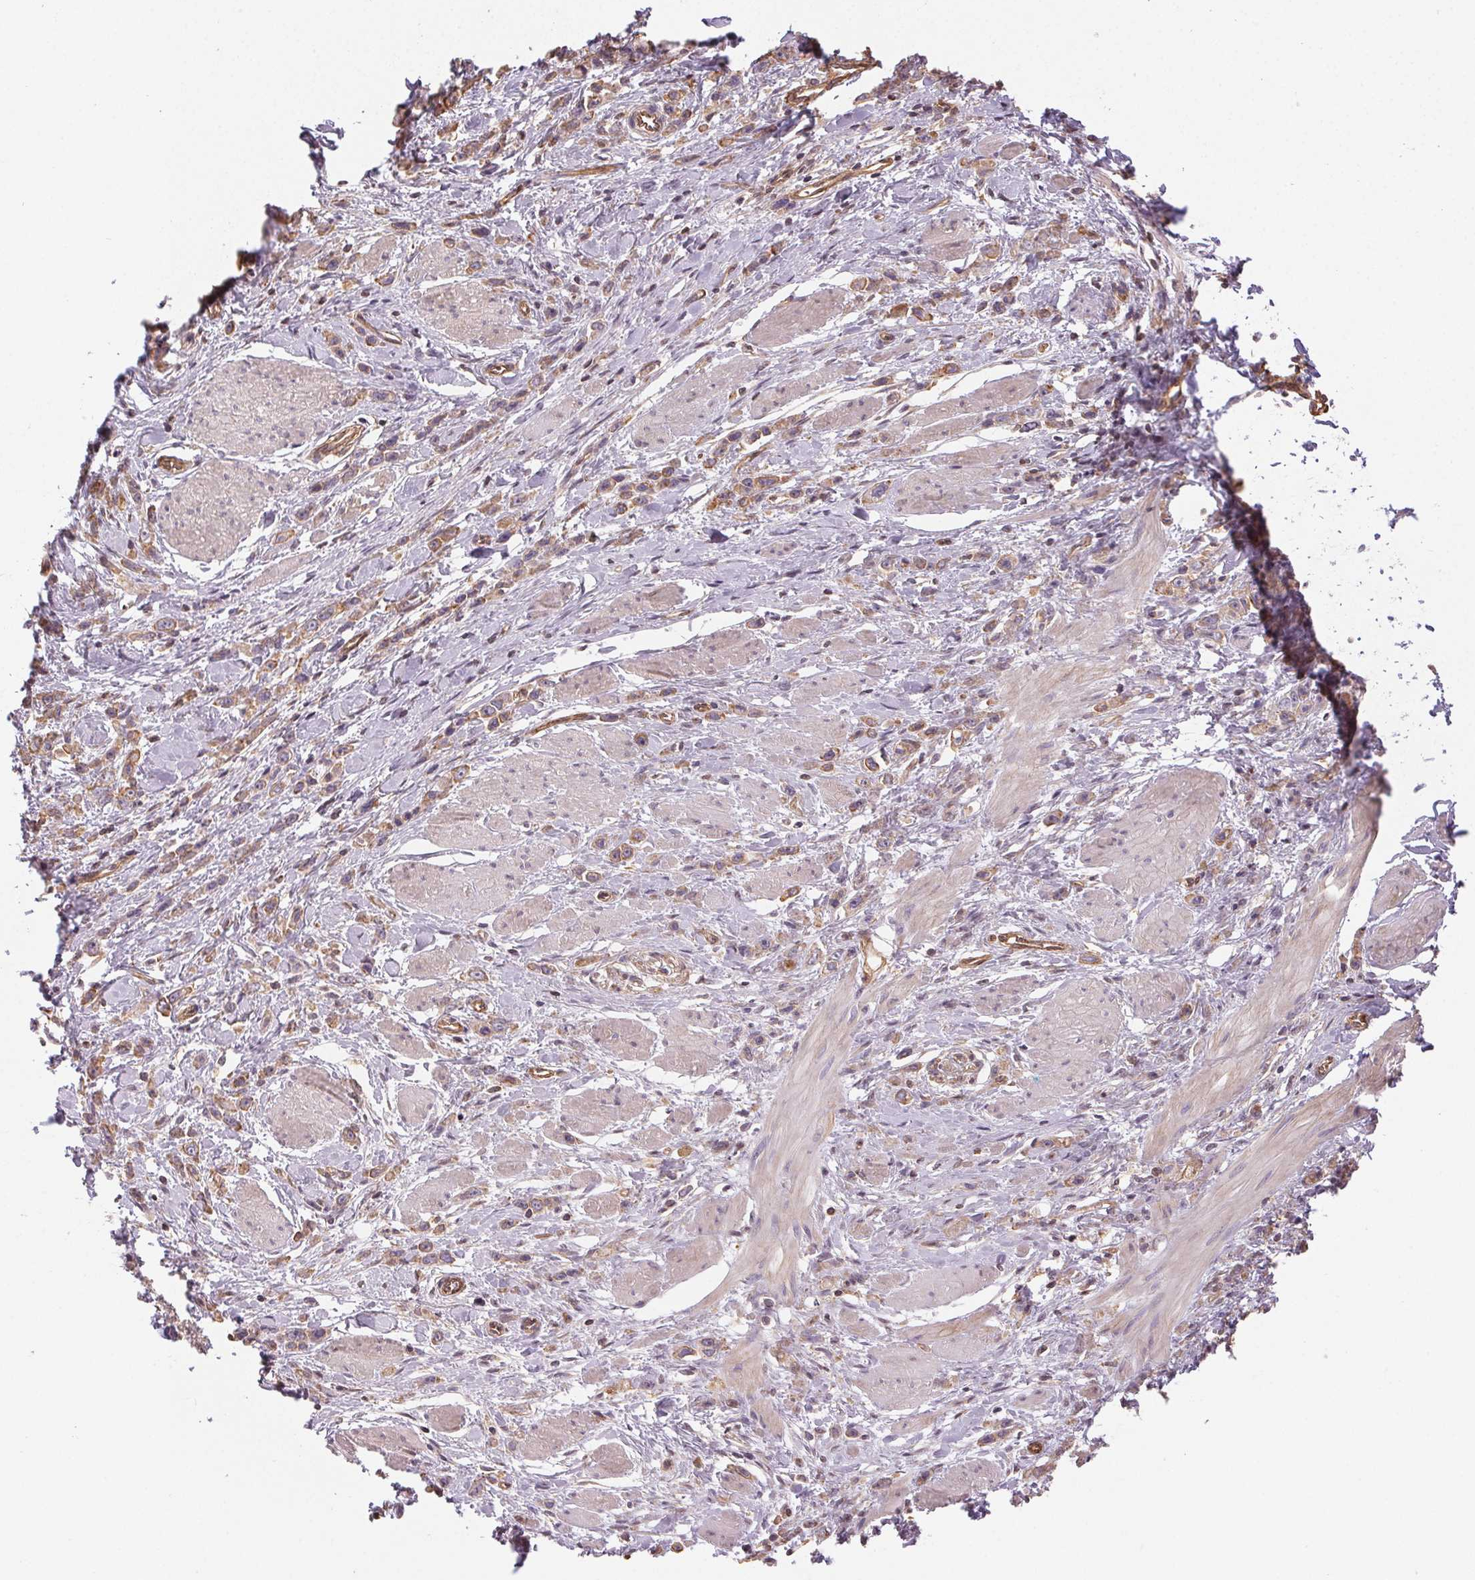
{"staining": {"intensity": "weak", "quantity": ">75%", "location": "cytoplasmic/membranous"}, "tissue": "stomach cancer", "cell_type": "Tumor cells", "image_type": "cancer", "snomed": [{"axis": "morphology", "description": "Adenocarcinoma, NOS"}, {"axis": "topography", "description": "Stomach"}], "caption": "About >75% of tumor cells in stomach adenocarcinoma show weak cytoplasmic/membranous protein positivity as visualized by brown immunohistochemical staining.", "gene": "PLA2G4F", "patient": {"sex": "male", "age": 47}}